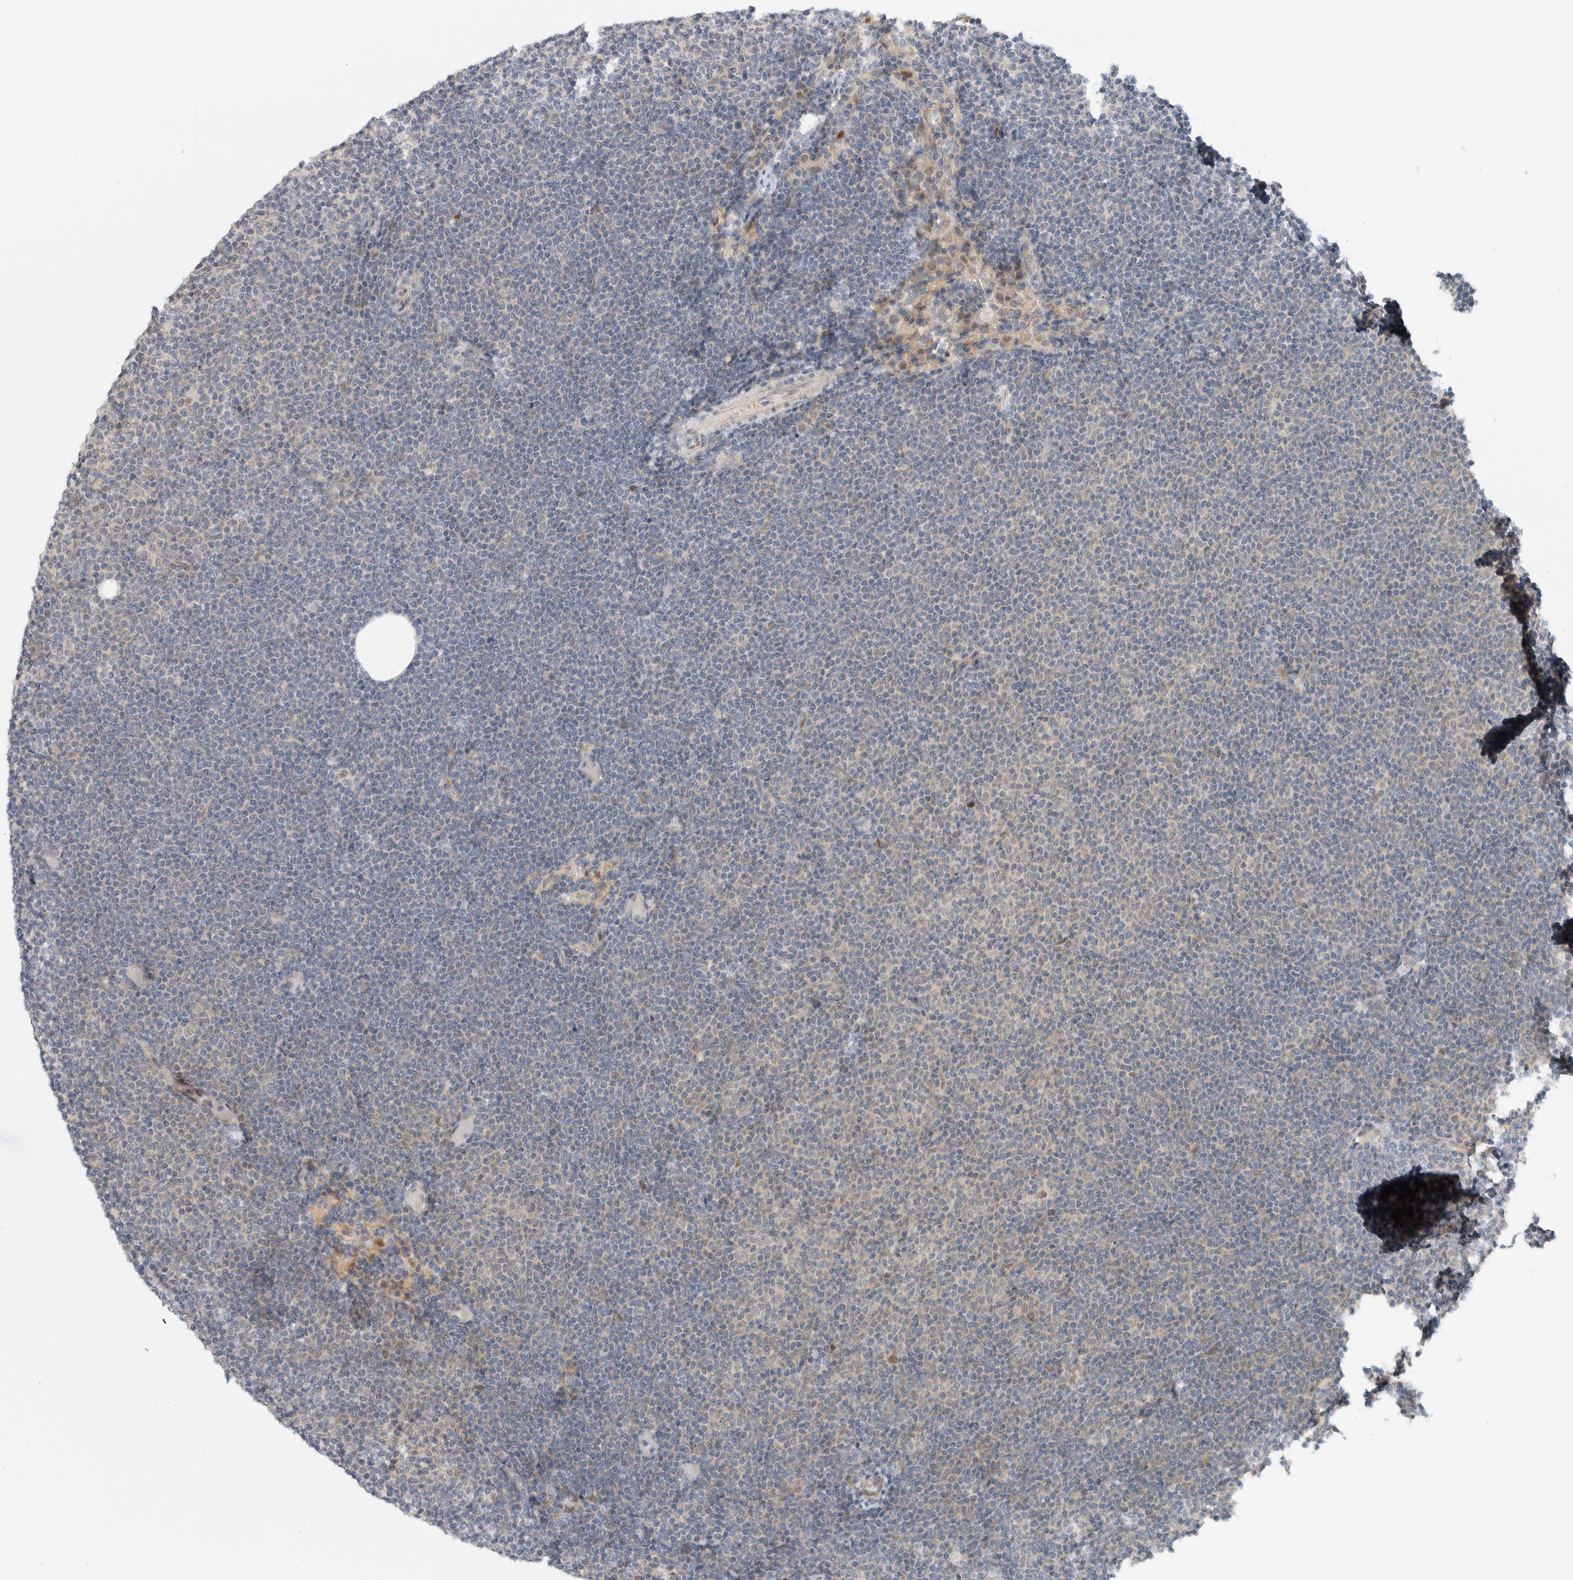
{"staining": {"intensity": "weak", "quantity": "<25%", "location": "cytoplasmic/membranous"}, "tissue": "lymphoma", "cell_type": "Tumor cells", "image_type": "cancer", "snomed": [{"axis": "morphology", "description": "Malignant lymphoma, non-Hodgkin's type, Low grade"}, {"axis": "topography", "description": "Lymph node"}], "caption": "A micrograph of lymphoma stained for a protein shows no brown staining in tumor cells.", "gene": "NCR3LG1", "patient": {"sex": "female", "age": 53}}